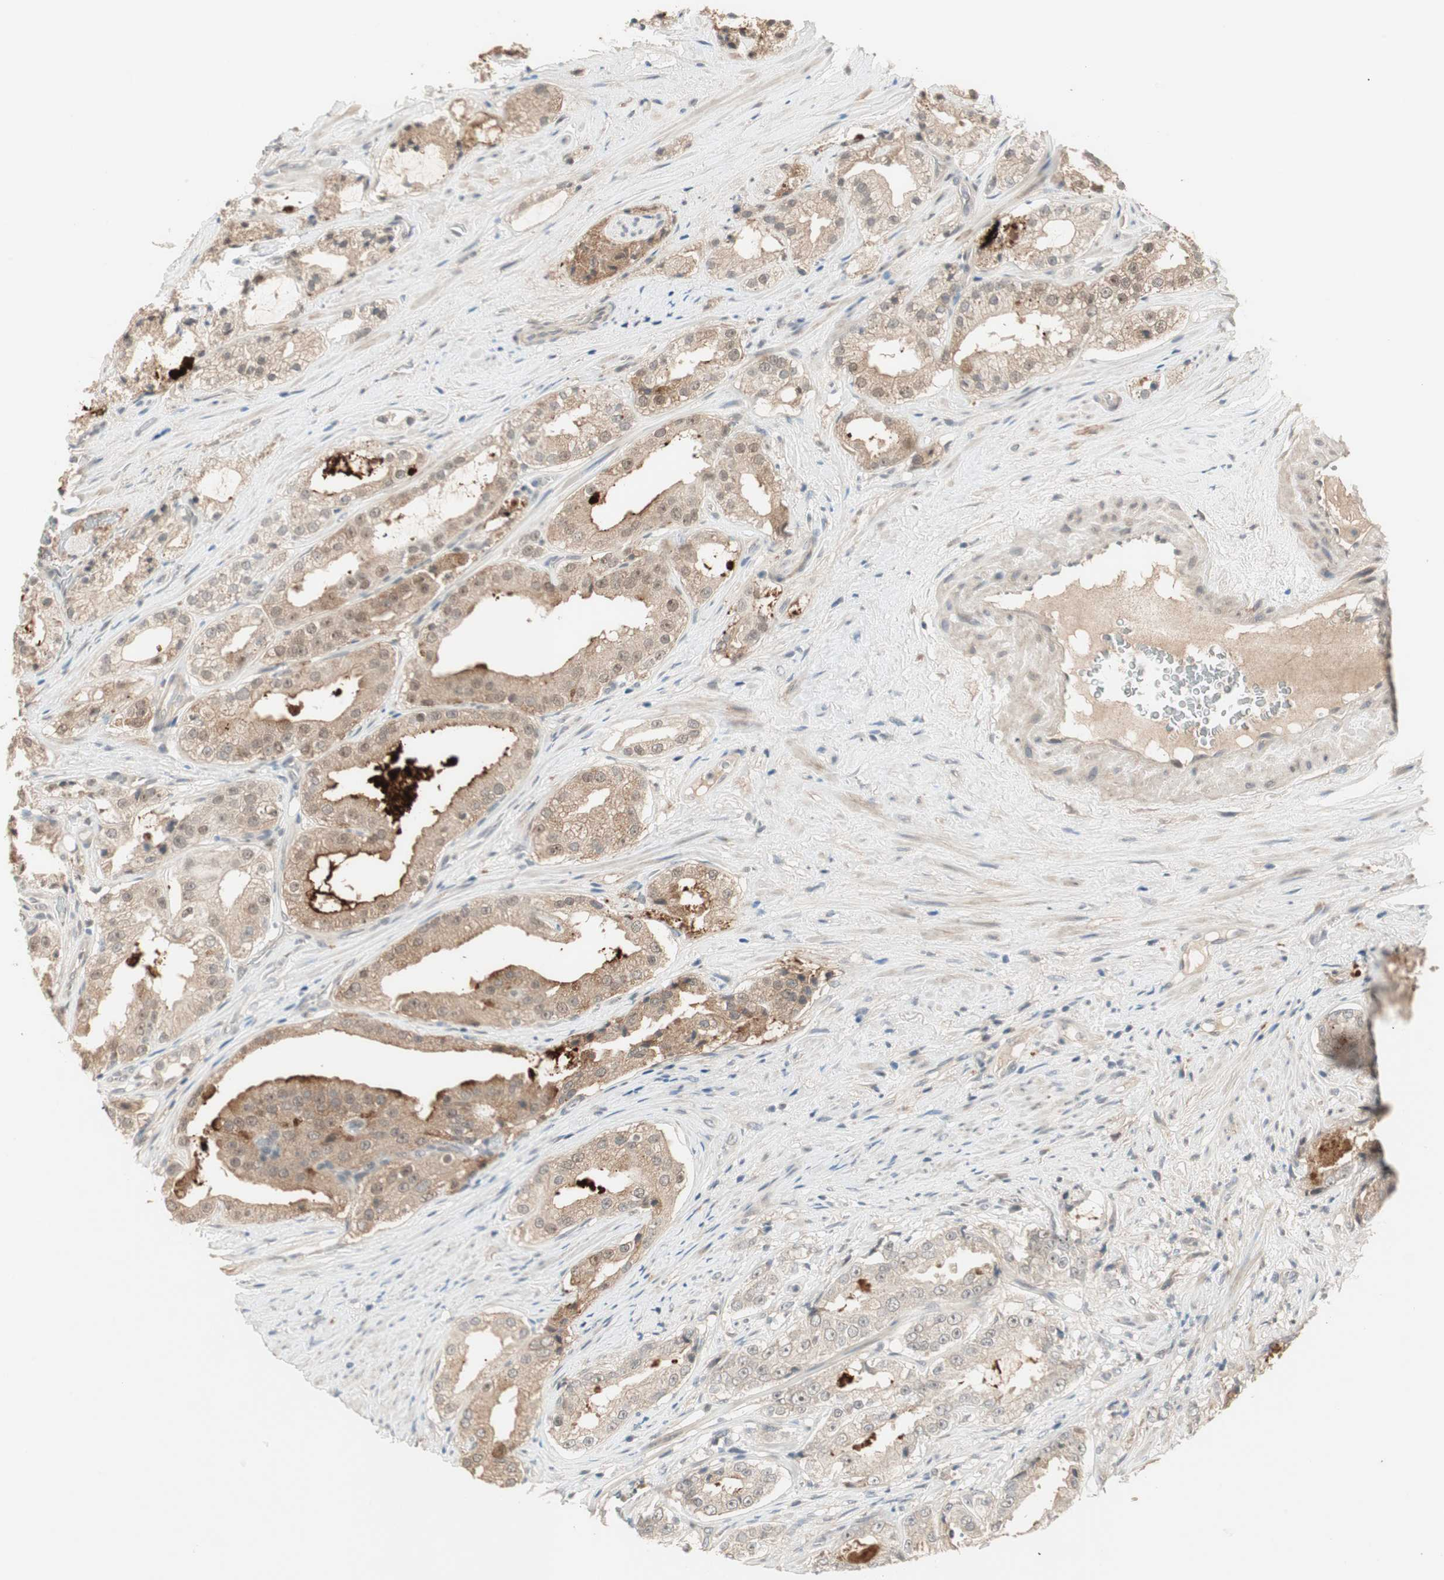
{"staining": {"intensity": "weak", "quantity": "25%-75%", "location": "cytoplasmic/membranous"}, "tissue": "prostate cancer", "cell_type": "Tumor cells", "image_type": "cancer", "snomed": [{"axis": "morphology", "description": "Adenocarcinoma, High grade"}, {"axis": "topography", "description": "Prostate"}], "caption": "This micrograph demonstrates immunohistochemistry (IHC) staining of human prostate high-grade adenocarcinoma, with low weak cytoplasmic/membranous staining in about 25%-75% of tumor cells.", "gene": "RNGTT", "patient": {"sex": "male", "age": 73}}